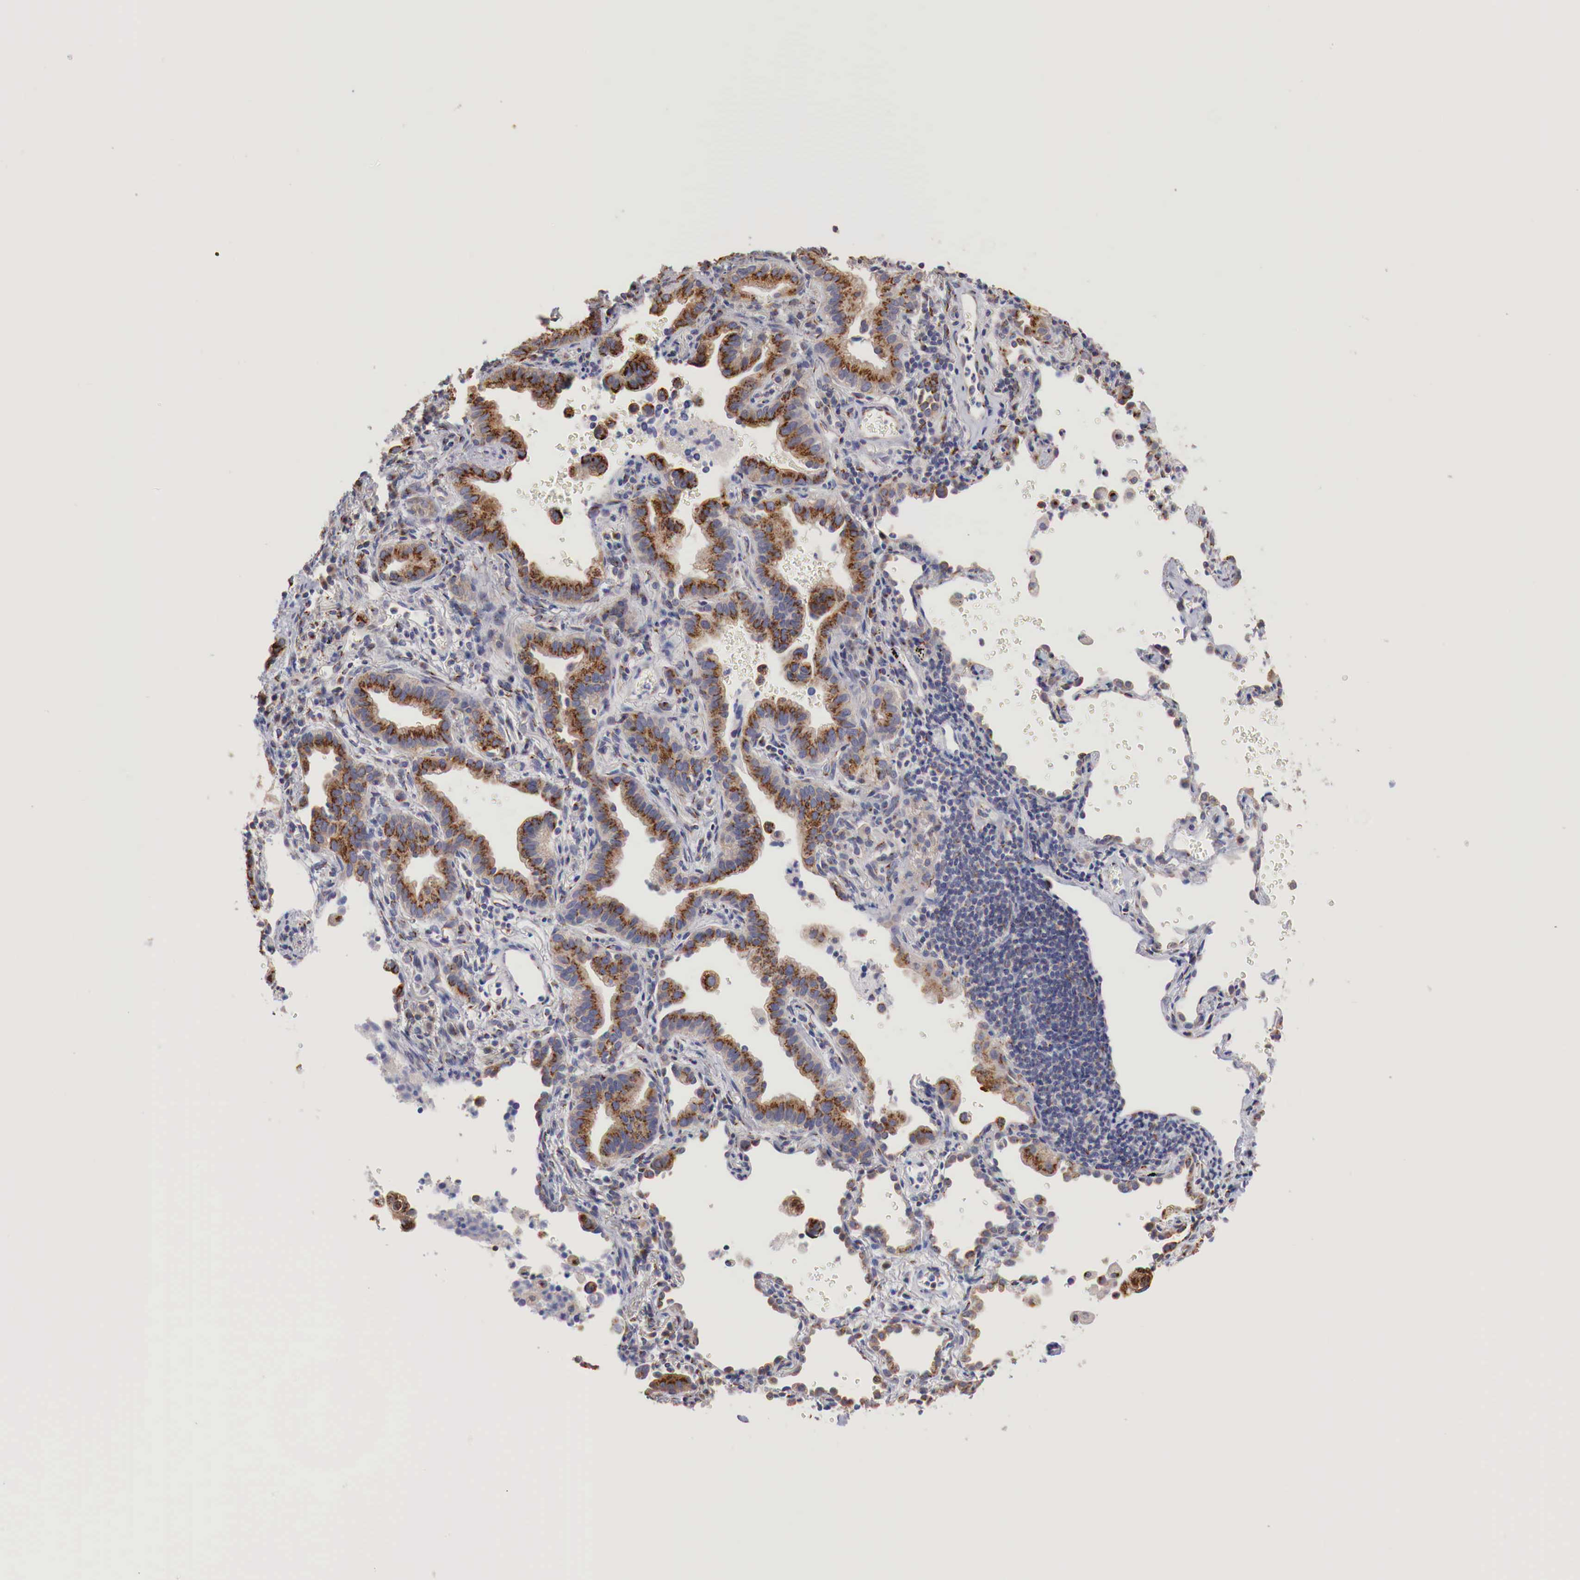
{"staining": {"intensity": "strong", "quantity": ">75%", "location": "cytoplasmic/membranous"}, "tissue": "lung cancer", "cell_type": "Tumor cells", "image_type": "cancer", "snomed": [{"axis": "morphology", "description": "Adenocarcinoma, NOS"}, {"axis": "topography", "description": "Lung"}], "caption": "The micrograph shows immunohistochemical staining of adenocarcinoma (lung). There is strong cytoplasmic/membranous staining is present in approximately >75% of tumor cells. Nuclei are stained in blue.", "gene": "SYAP1", "patient": {"sex": "female", "age": 50}}